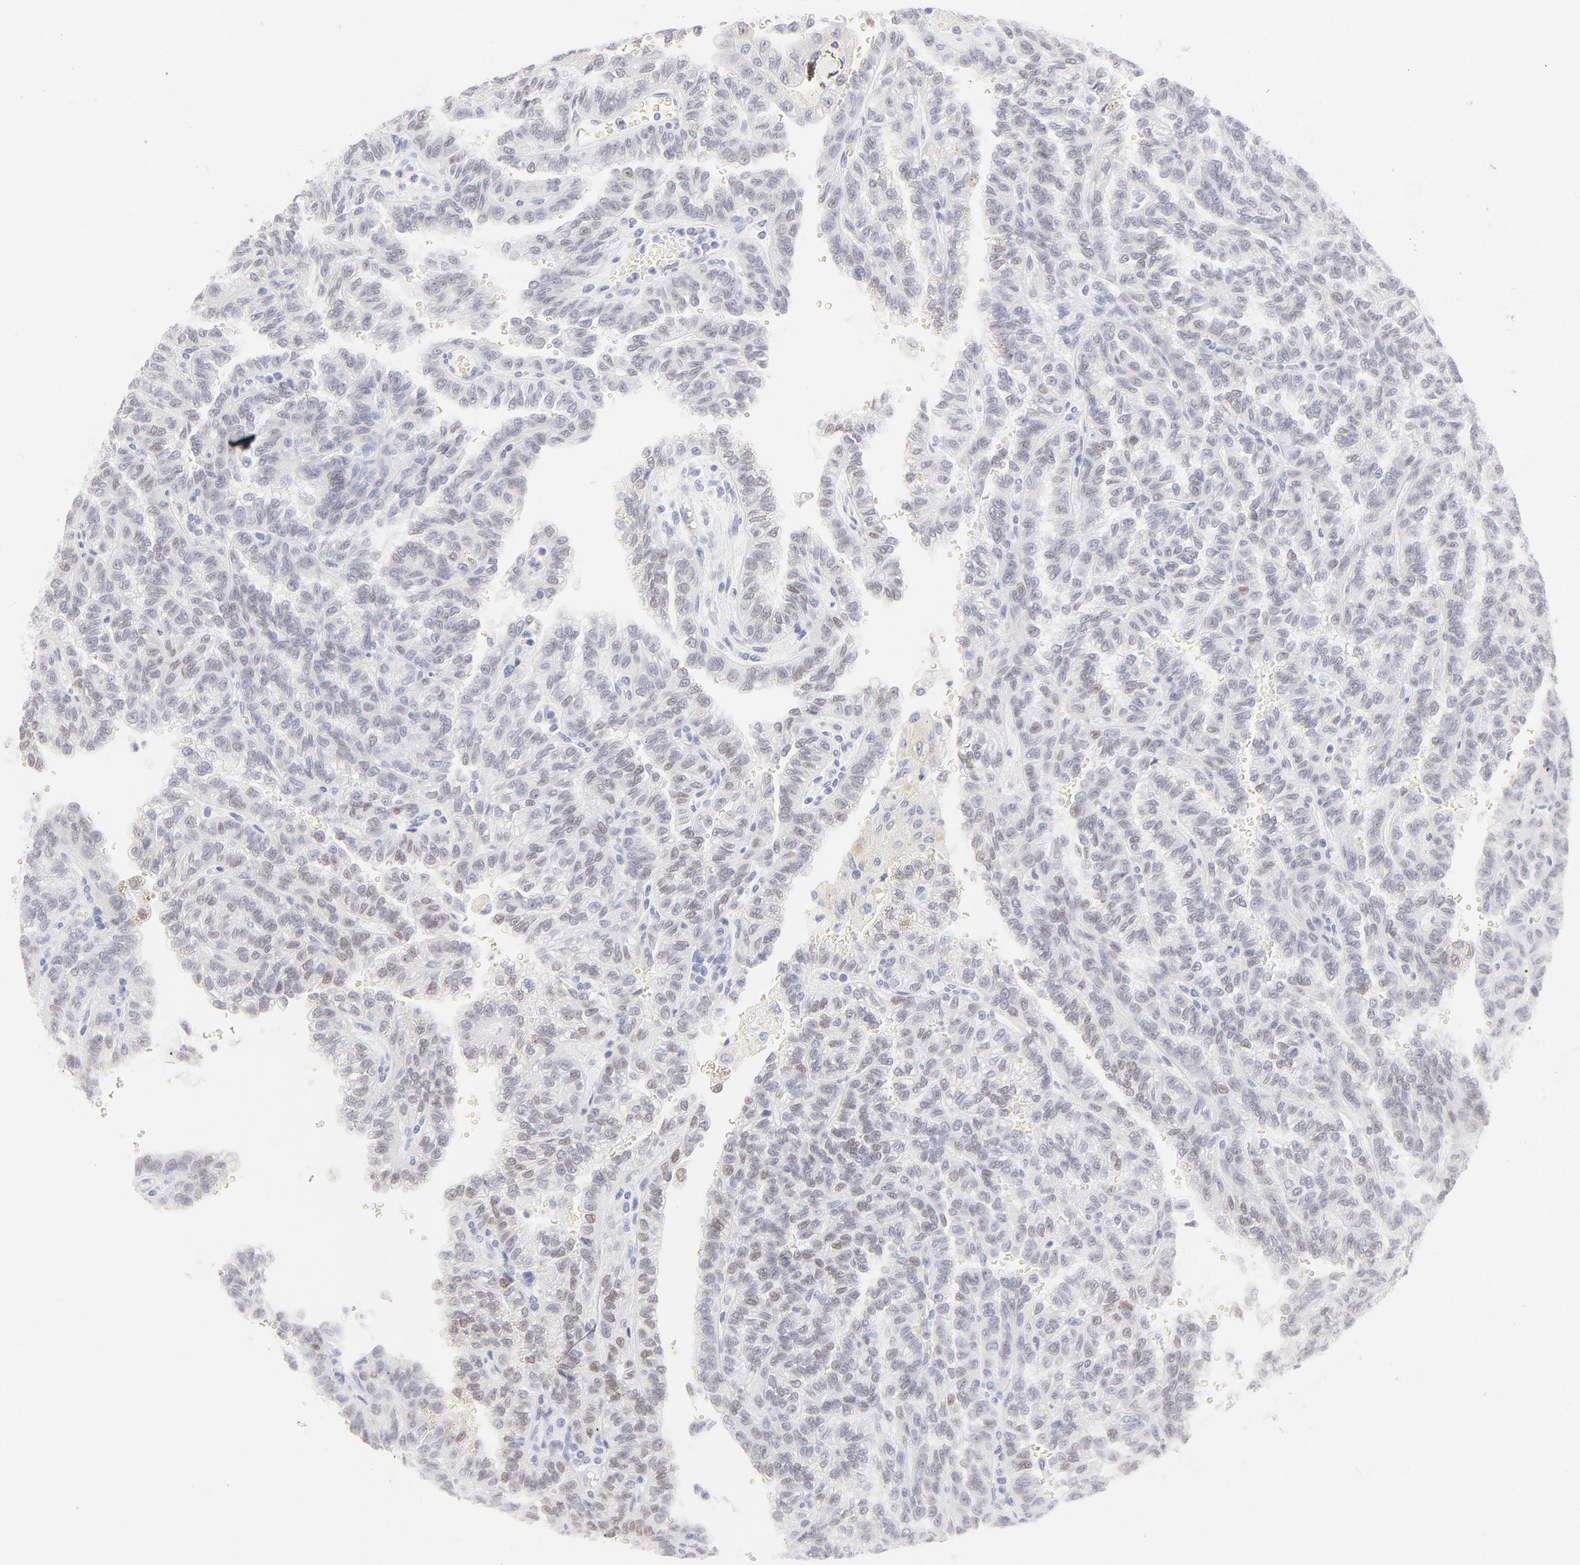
{"staining": {"intensity": "weak", "quantity": "25%-75%", "location": "nuclear"}, "tissue": "renal cancer", "cell_type": "Tumor cells", "image_type": "cancer", "snomed": [{"axis": "morphology", "description": "Inflammation, NOS"}, {"axis": "morphology", "description": "Adenocarcinoma, NOS"}, {"axis": "topography", "description": "Kidney"}], "caption": "The photomicrograph shows staining of adenocarcinoma (renal), revealing weak nuclear protein staining (brown color) within tumor cells.", "gene": "ELF3", "patient": {"sex": "male", "age": 68}}